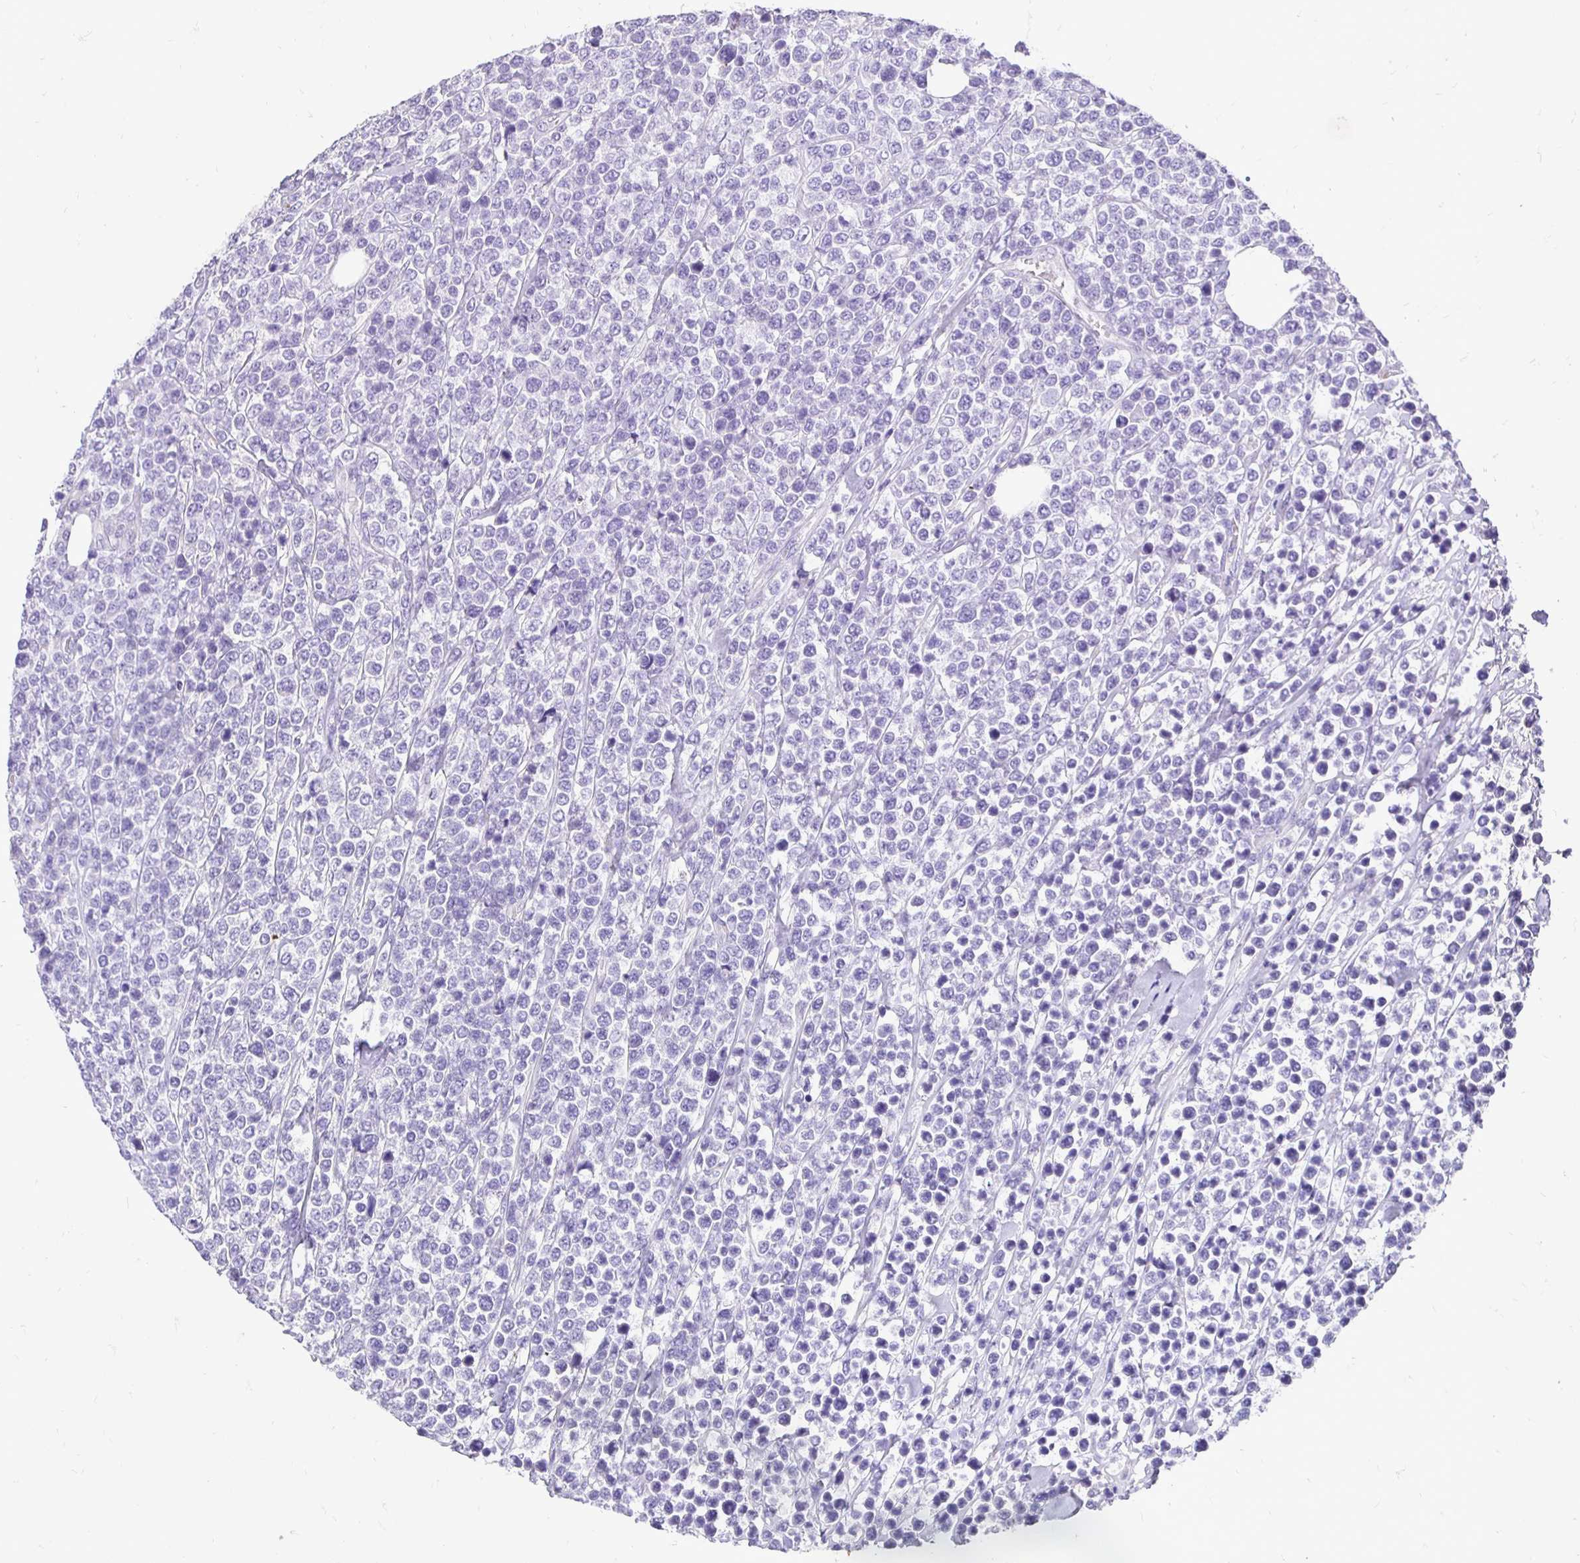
{"staining": {"intensity": "negative", "quantity": "none", "location": "none"}, "tissue": "lymphoma", "cell_type": "Tumor cells", "image_type": "cancer", "snomed": [{"axis": "morphology", "description": "Malignant lymphoma, non-Hodgkin's type, High grade"}, {"axis": "topography", "description": "Soft tissue"}], "caption": "IHC of human high-grade malignant lymphoma, non-Hodgkin's type exhibits no staining in tumor cells.", "gene": "TAF1D", "patient": {"sex": "female", "age": 56}}